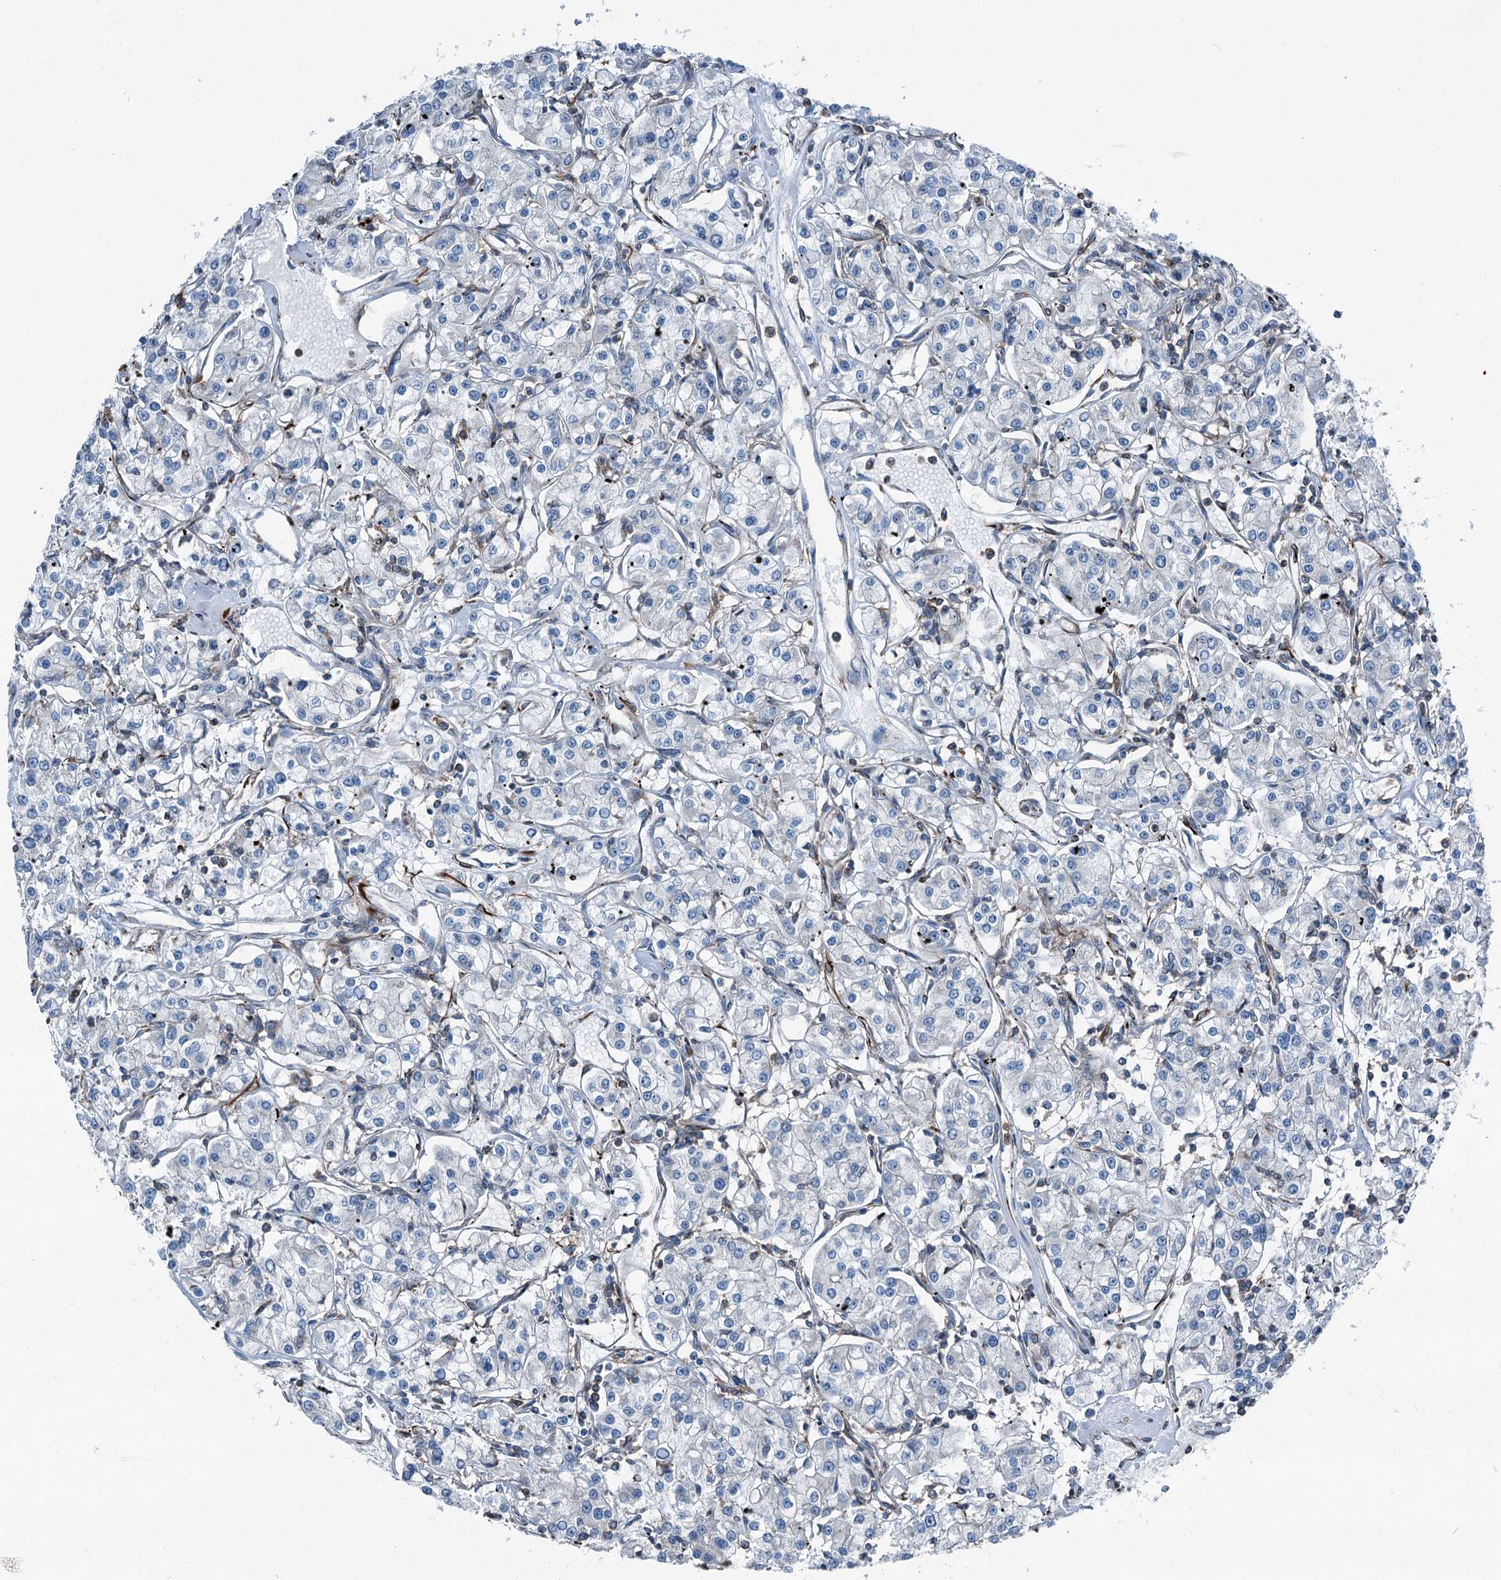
{"staining": {"intensity": "negative", "quantity": "none", "location": "none"}, "tissue": "renal cancer", "cell_type": "Tumor cells", "image_type": "cancer", "snomed": [{"axis": "morphology", "description": "Adenocarcinoma, NOS"}, {"axis": "topography", "description": "Kidney"}], "caption": "Protein analysis of renal adenocarcinoma reveals no significant expression in tumor cells.", "gene": "AXL", "patient": {"sex": "female", "age": 59}}